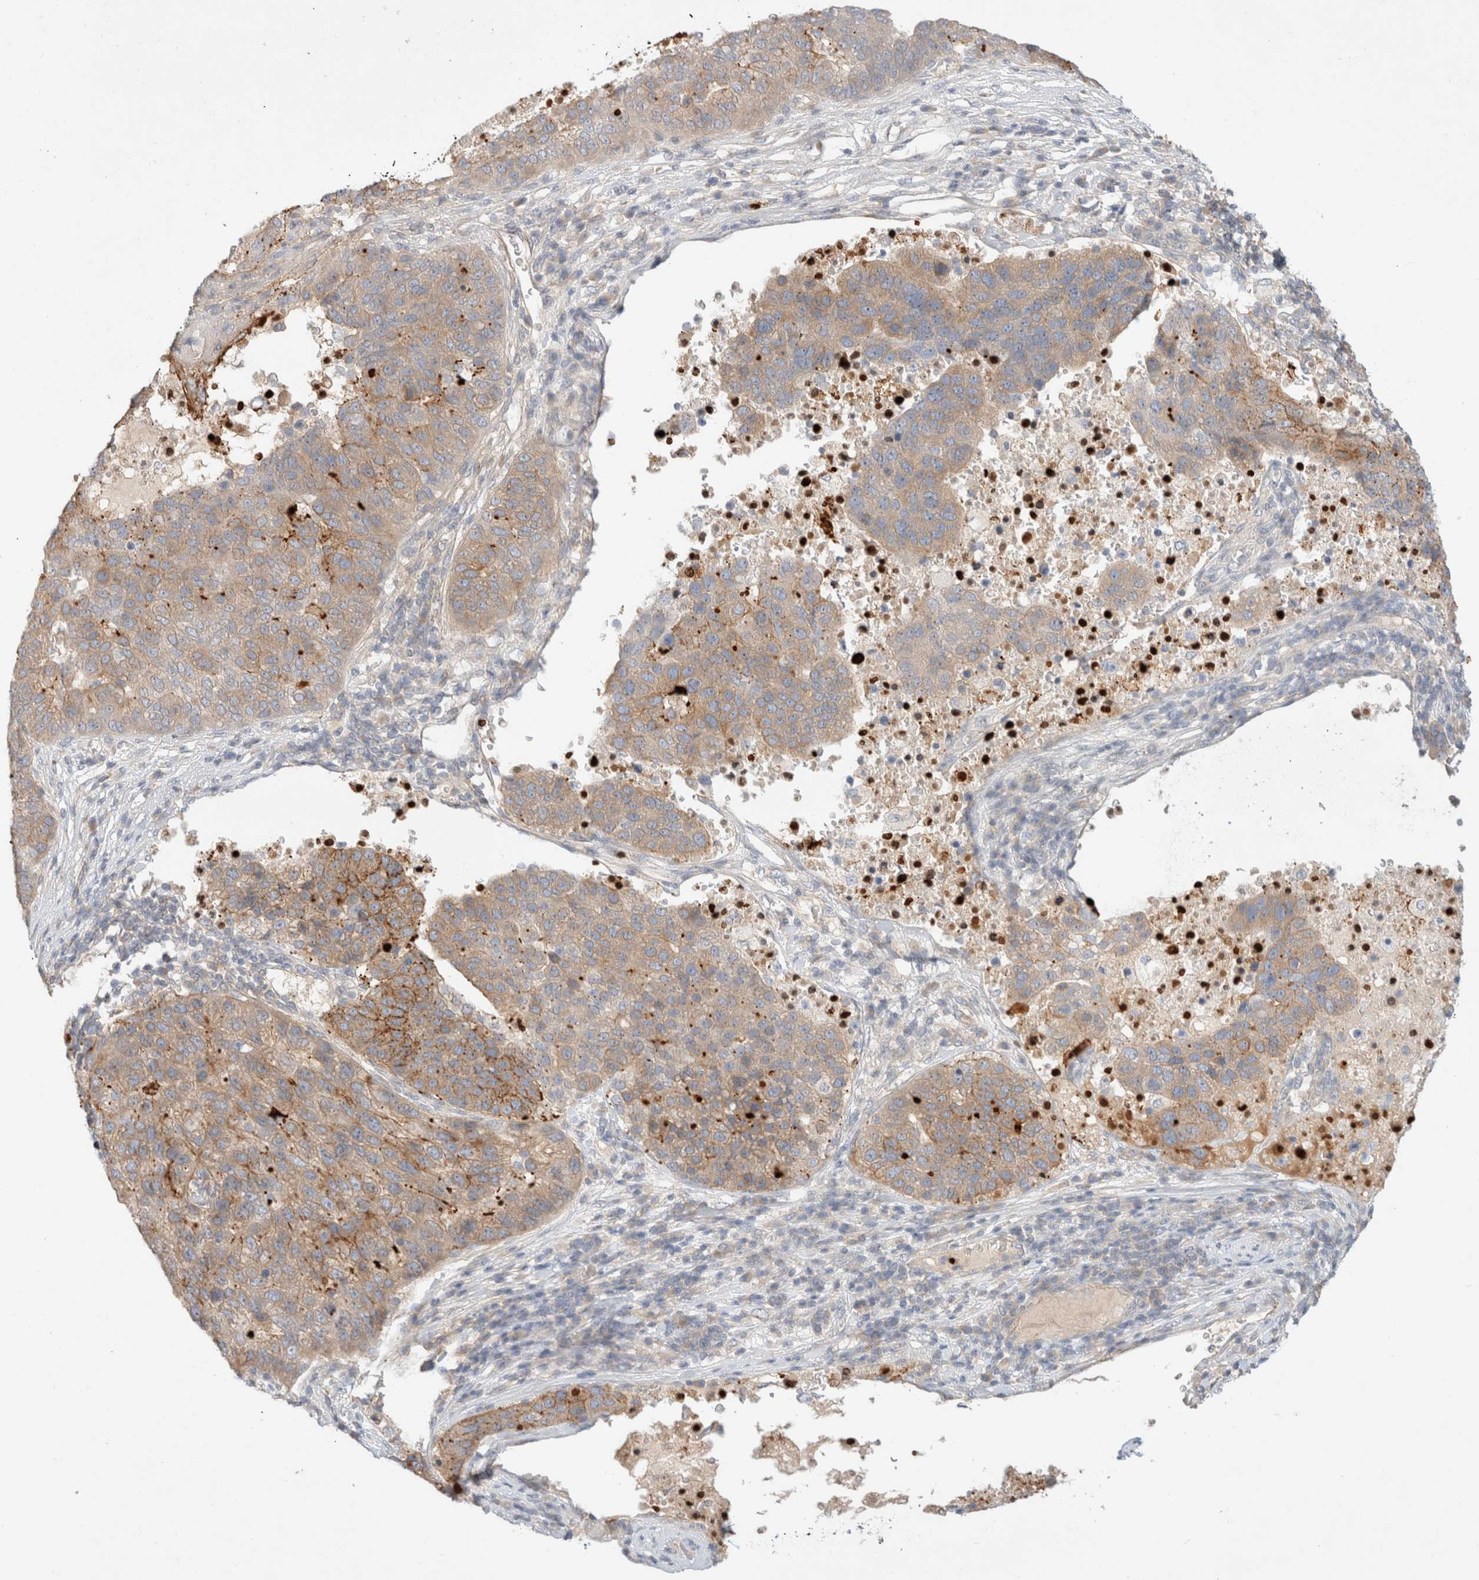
{"staining": {"intensity": "weak", "quantity": ">75%", "location": "cytoplasmic/membranous"}, "tissue": "pancreatic cancer", "cell_type": "Tumor cells", "image_type": "cancer", "snomed": [{"axis": "morphology", "description": "Adenocarcinoma, NOS"}, {"axis": "topography", "description": "Pancreas"}], "caption": "Tumor cells show weak cytoplasmic/membranous staining in approximately >75% of cells in pancreatic cancer (adenocarcinoma).", "gene": "MARK3", "patient": {"sex": "female", "age": 61}}